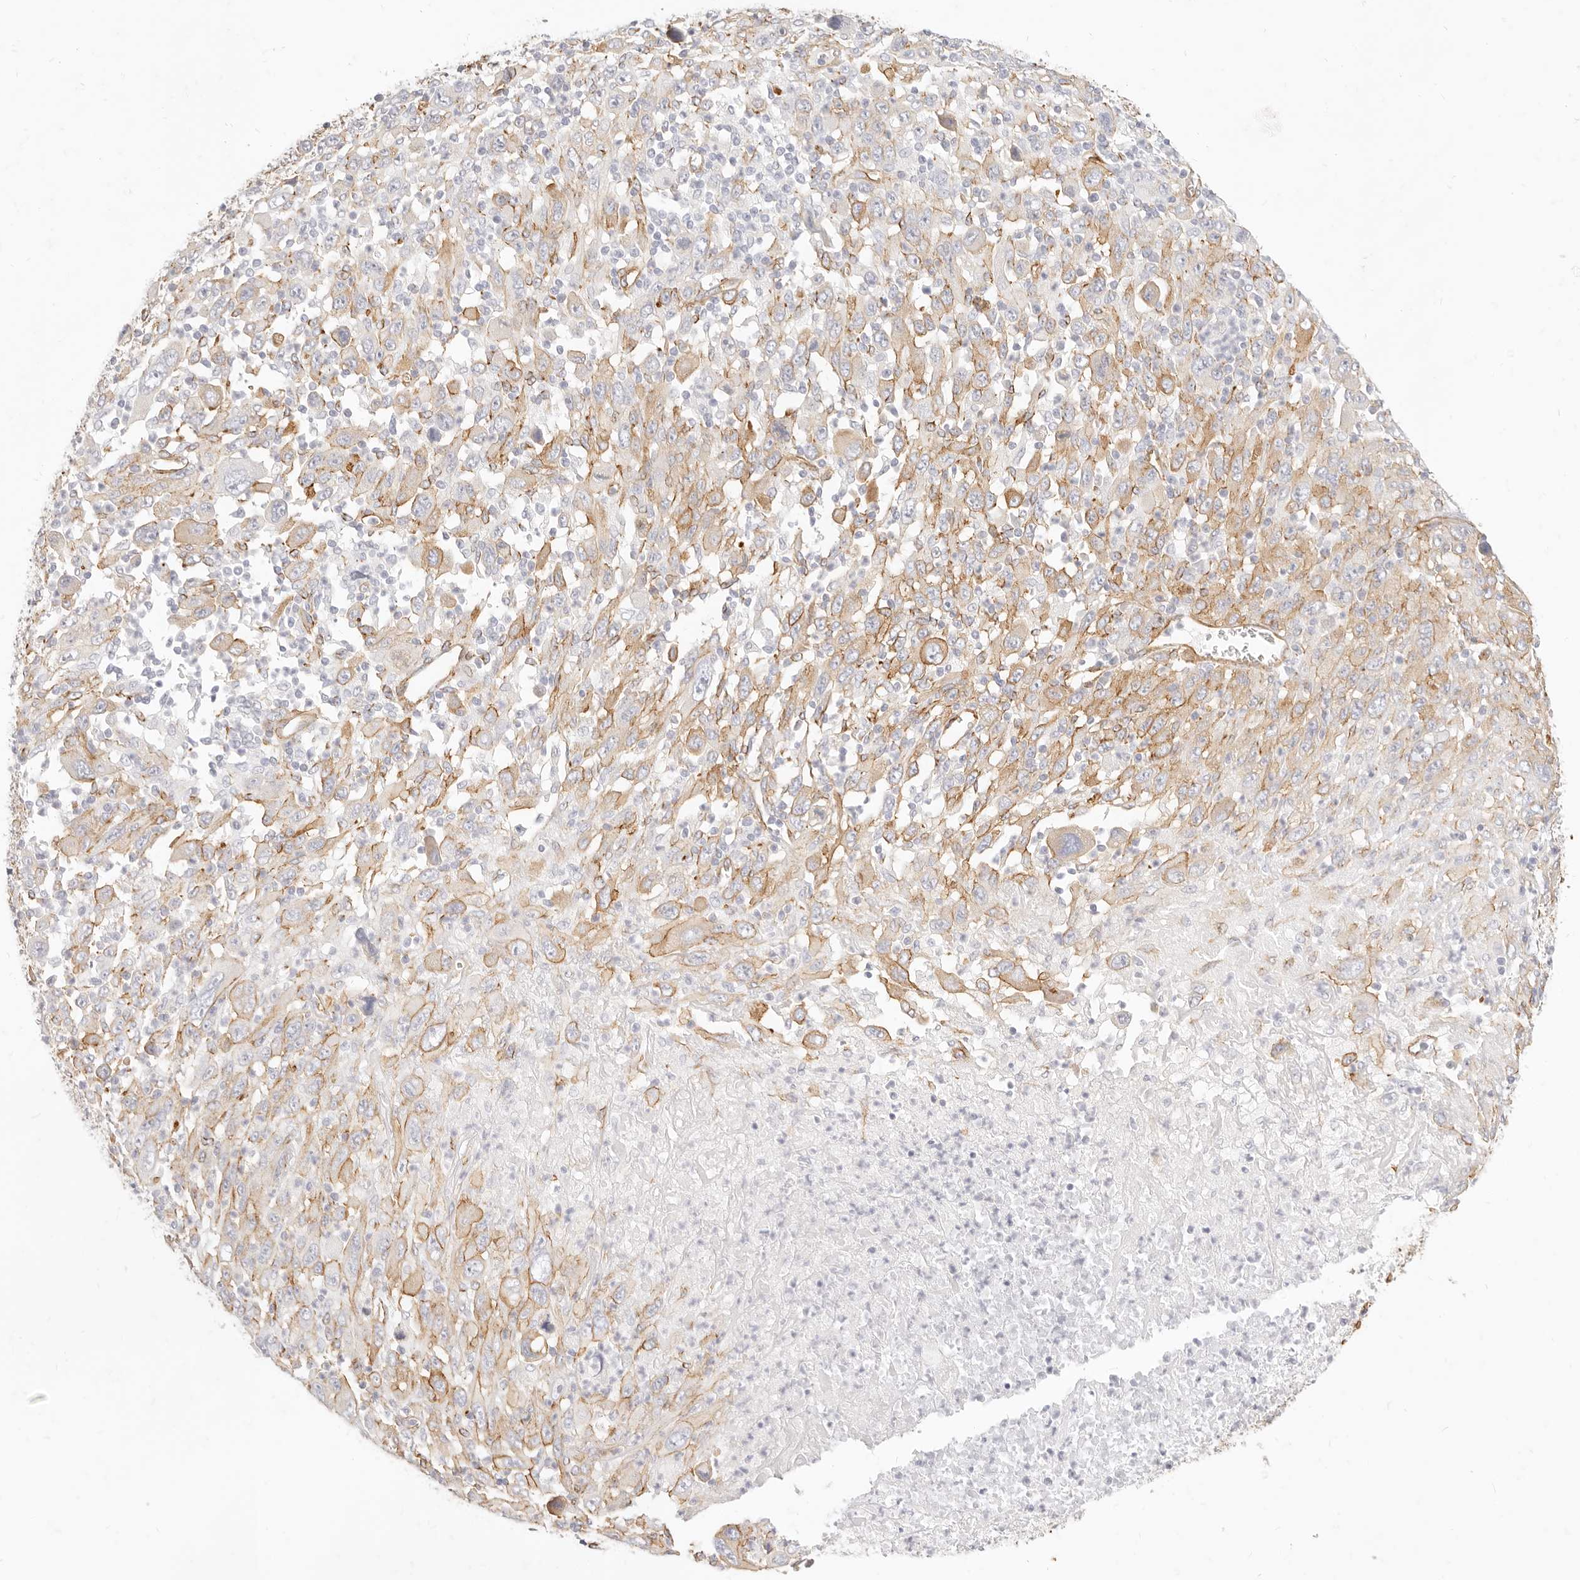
{"staining": {"intensity": "moderate", "quantity": "25%-75%", "location": "cytoplasmic/membranous"}, "tissue": "melanoma", "cell_type": "Tumor cells", "image_type": "cancer", "snomed": [{"axis": "morphology", "description": "Malignant melanoma, Metastatic site"}, {"axis": "topography", "description": "Skin"}], "caption": "Immunohistochemistry of melanoma displays medium levels of moderate cytoplasmic/membranous expression in about 25%-75% of tumor cells. The staining was performed using DAB to visualize the protein expression in brown, while the nuclei were stained in blue with hematoxylin (Magnification: 20x).", "gene": "NUS1", "patient": {"sex": "female", "age": 56}}